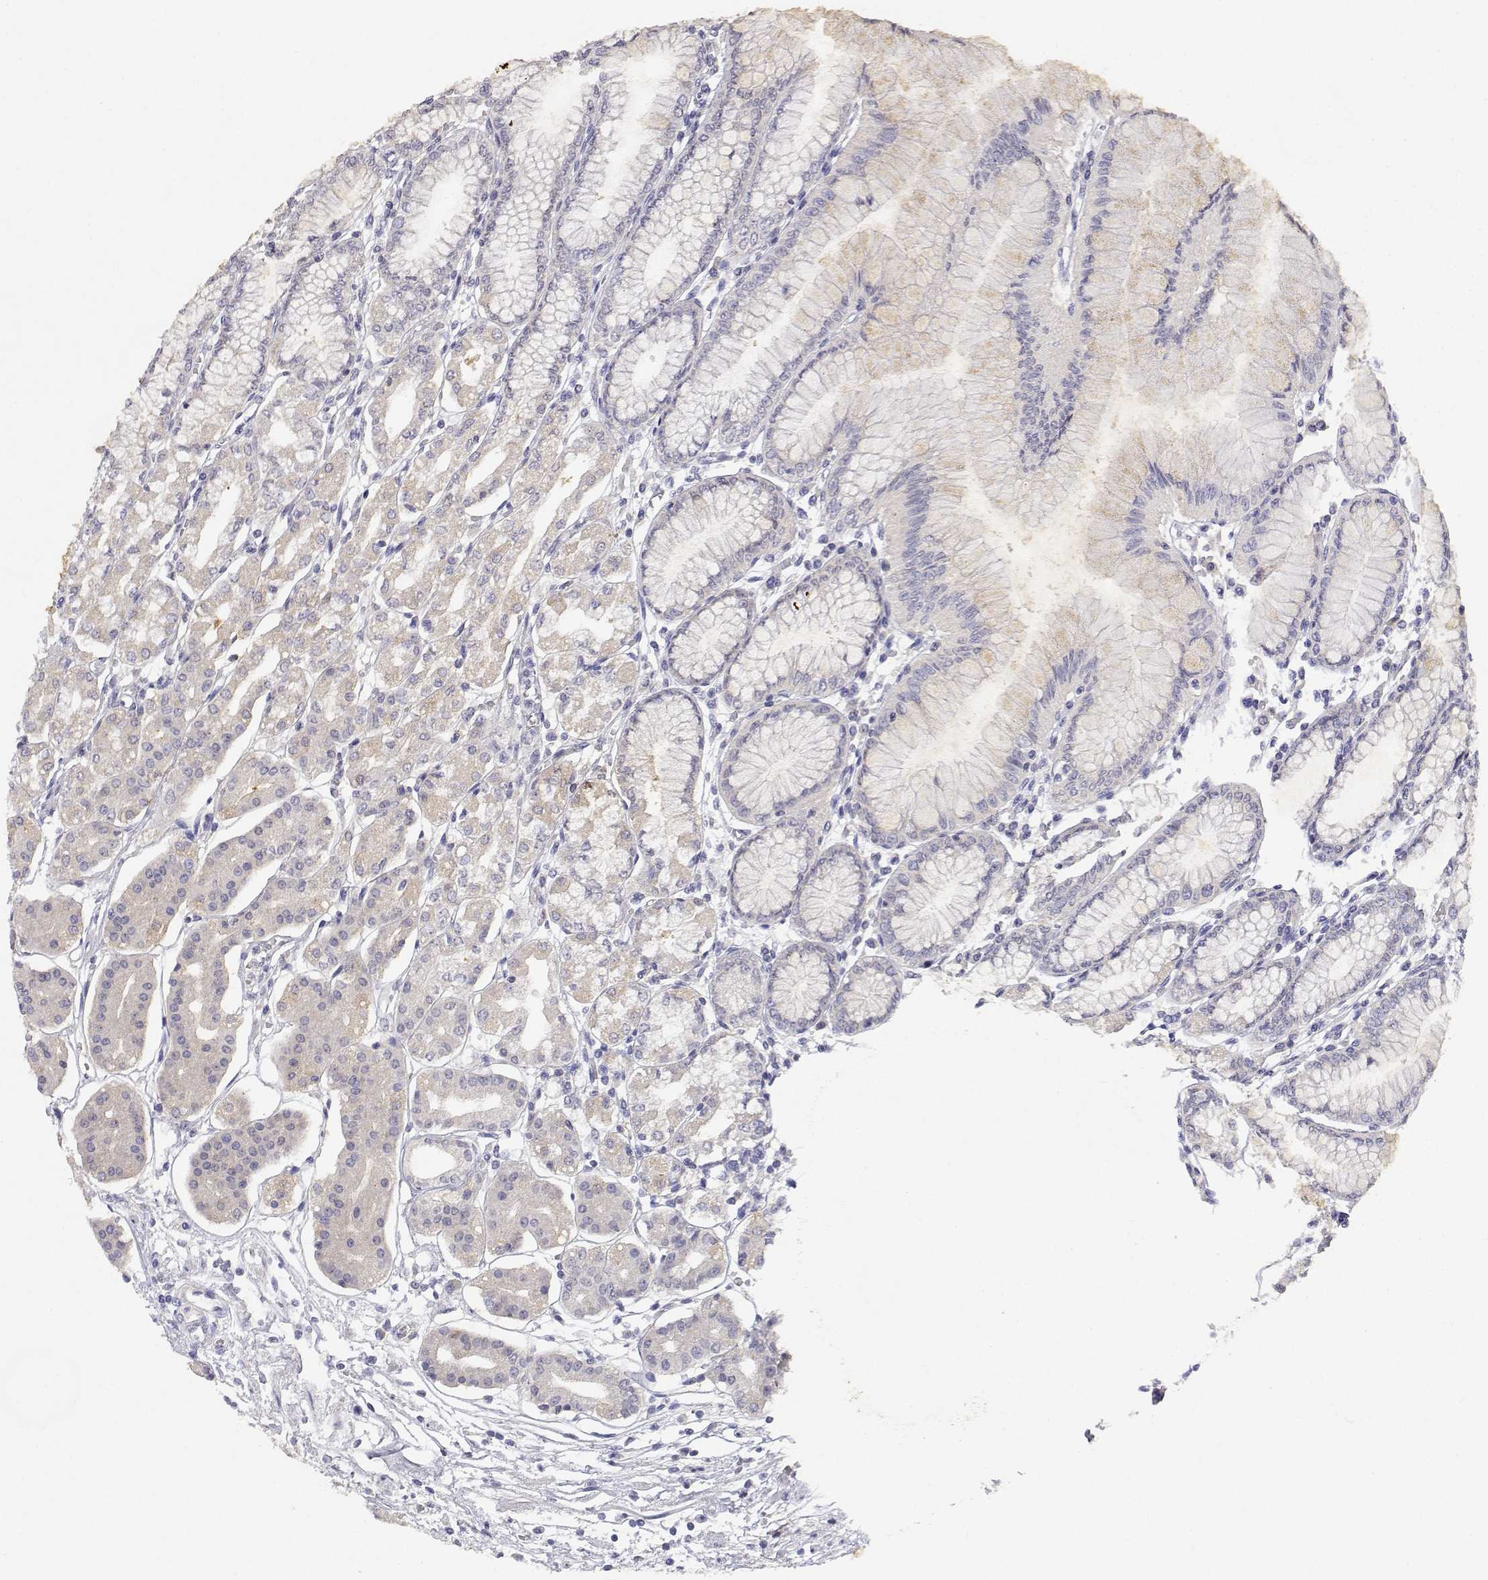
{"staining": {"intensity": "weak", "quantity": "25%-75%", "location": "cytoplasmic/membranous,nuclear"}, "tissue": "stomach", "cell_type": "Glandular cells", "image_type": "normal", "snomed": [{"axis": "morphology", "description": "Normal tissue, NOS"}, {"axis": "topography", "description": "Skeletal muscle"}, {"axis": "topography", "description": "Stomach"}], "caption": "A high-resolution photomicrograph shows immunohistochemistry (IHC) staining of benign stomach, which exhibits weak cytoplasmic/membranous,nuclear positivity in about 25%-75% of glandular cells. The staining was performed using DAB, with brown indicating positive protein expression. Nuclei are stained blue with hematoxylin.", "gene": "ADA", "patient": {"sex": "female", "age": 57}}